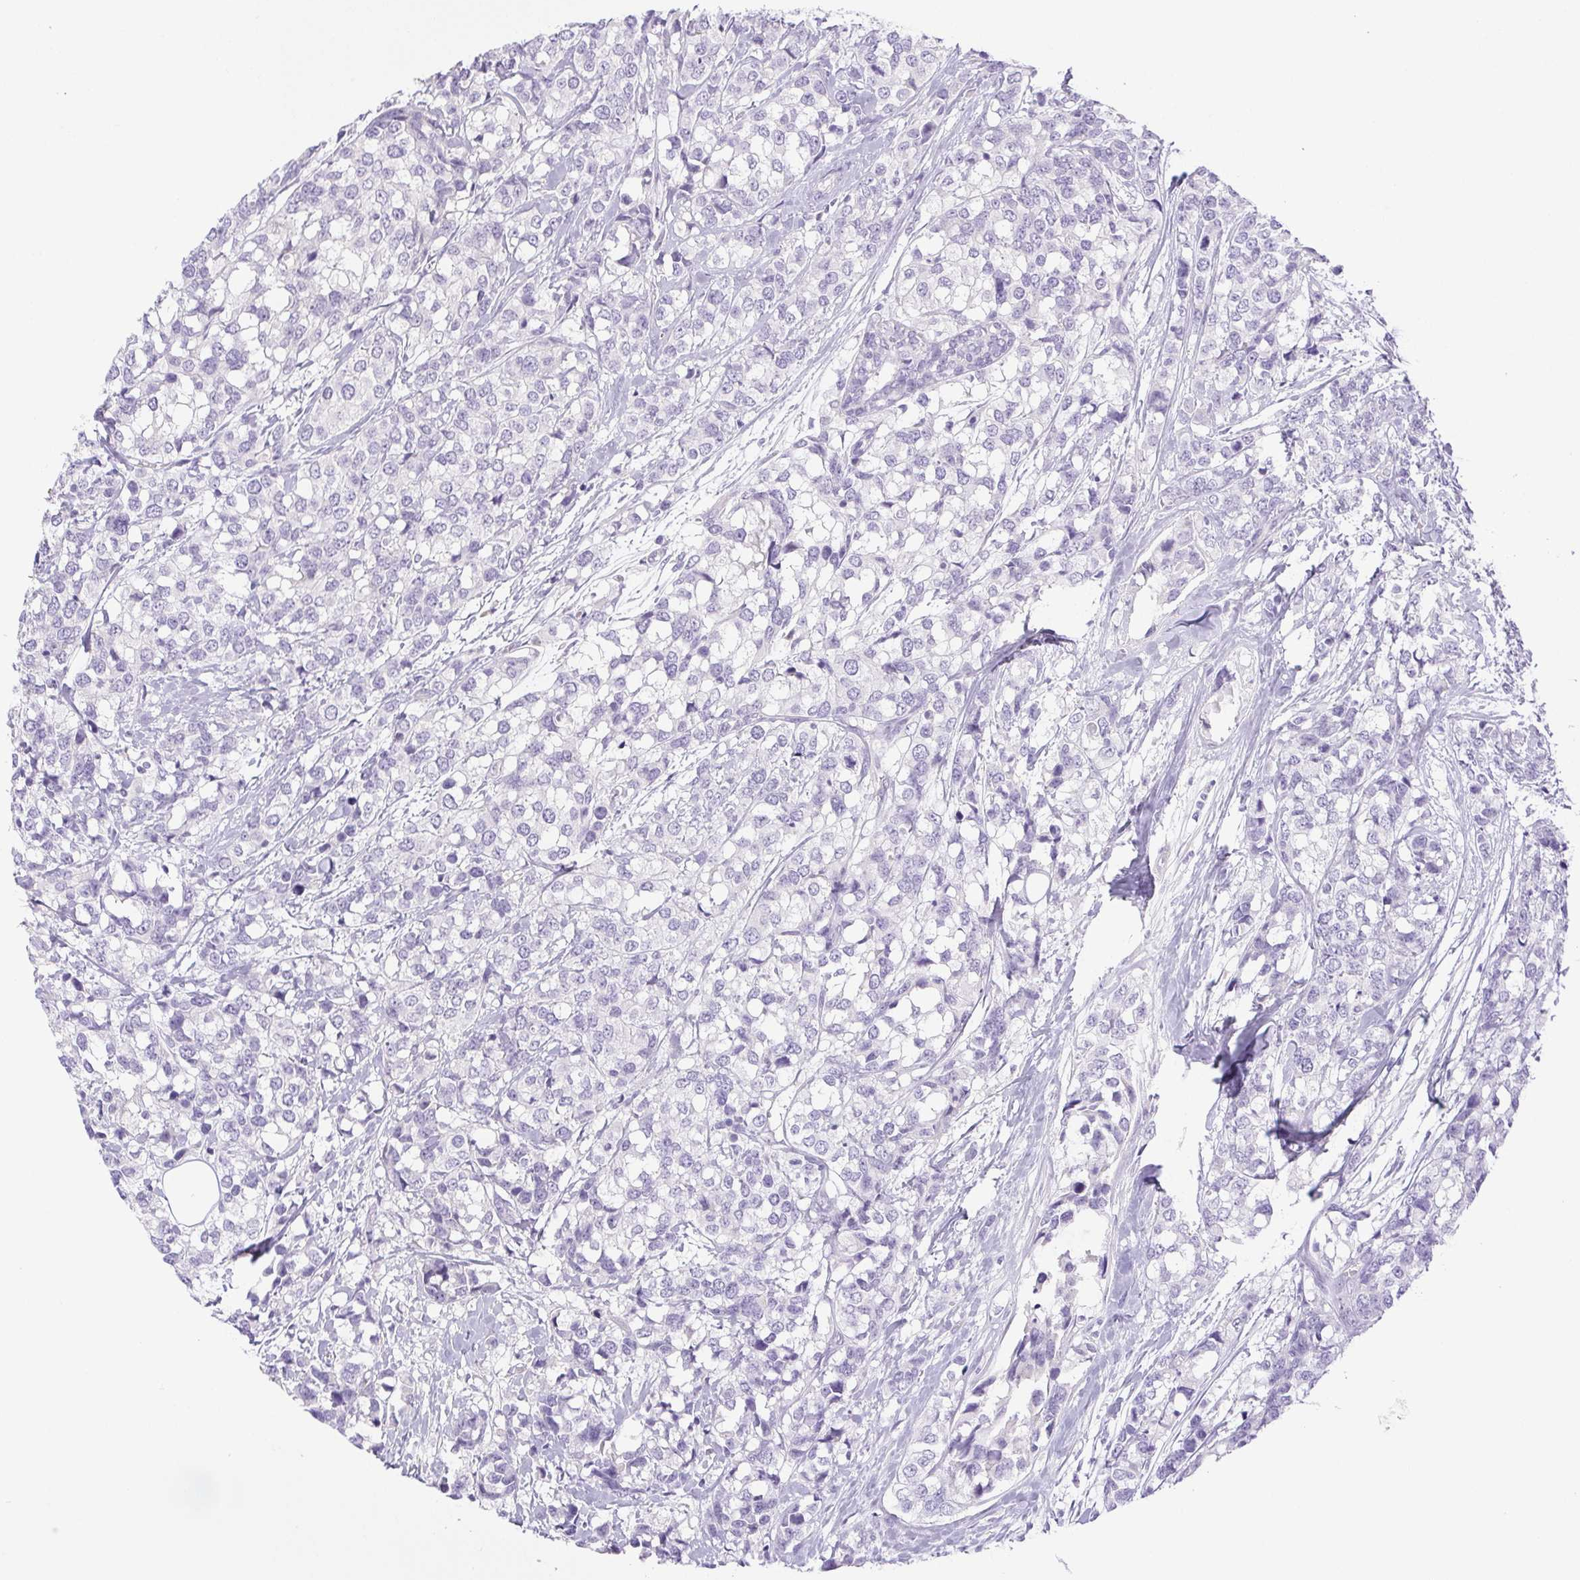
{"staining": {"intensity": "negative", "quantity": "none", "location": "none"}, "tissue": "breast cancer", "cell_type": "Tumor cells", "image_type": "cancer", "snomed": [{"axis": "morphology", "description": "Lobular carcinoma"}, {"axis": "topography", "description": "Breast"}], "caption": "An image of human breast cancer (lobular carcinoma) is negative for staining in tumor cells. (DAB immunohistochemistry (IHC) visualized using brightfield microscopy, high magnification).", "gene": "PAPPA2", "patient": {"sex": "female", "age": 59}}